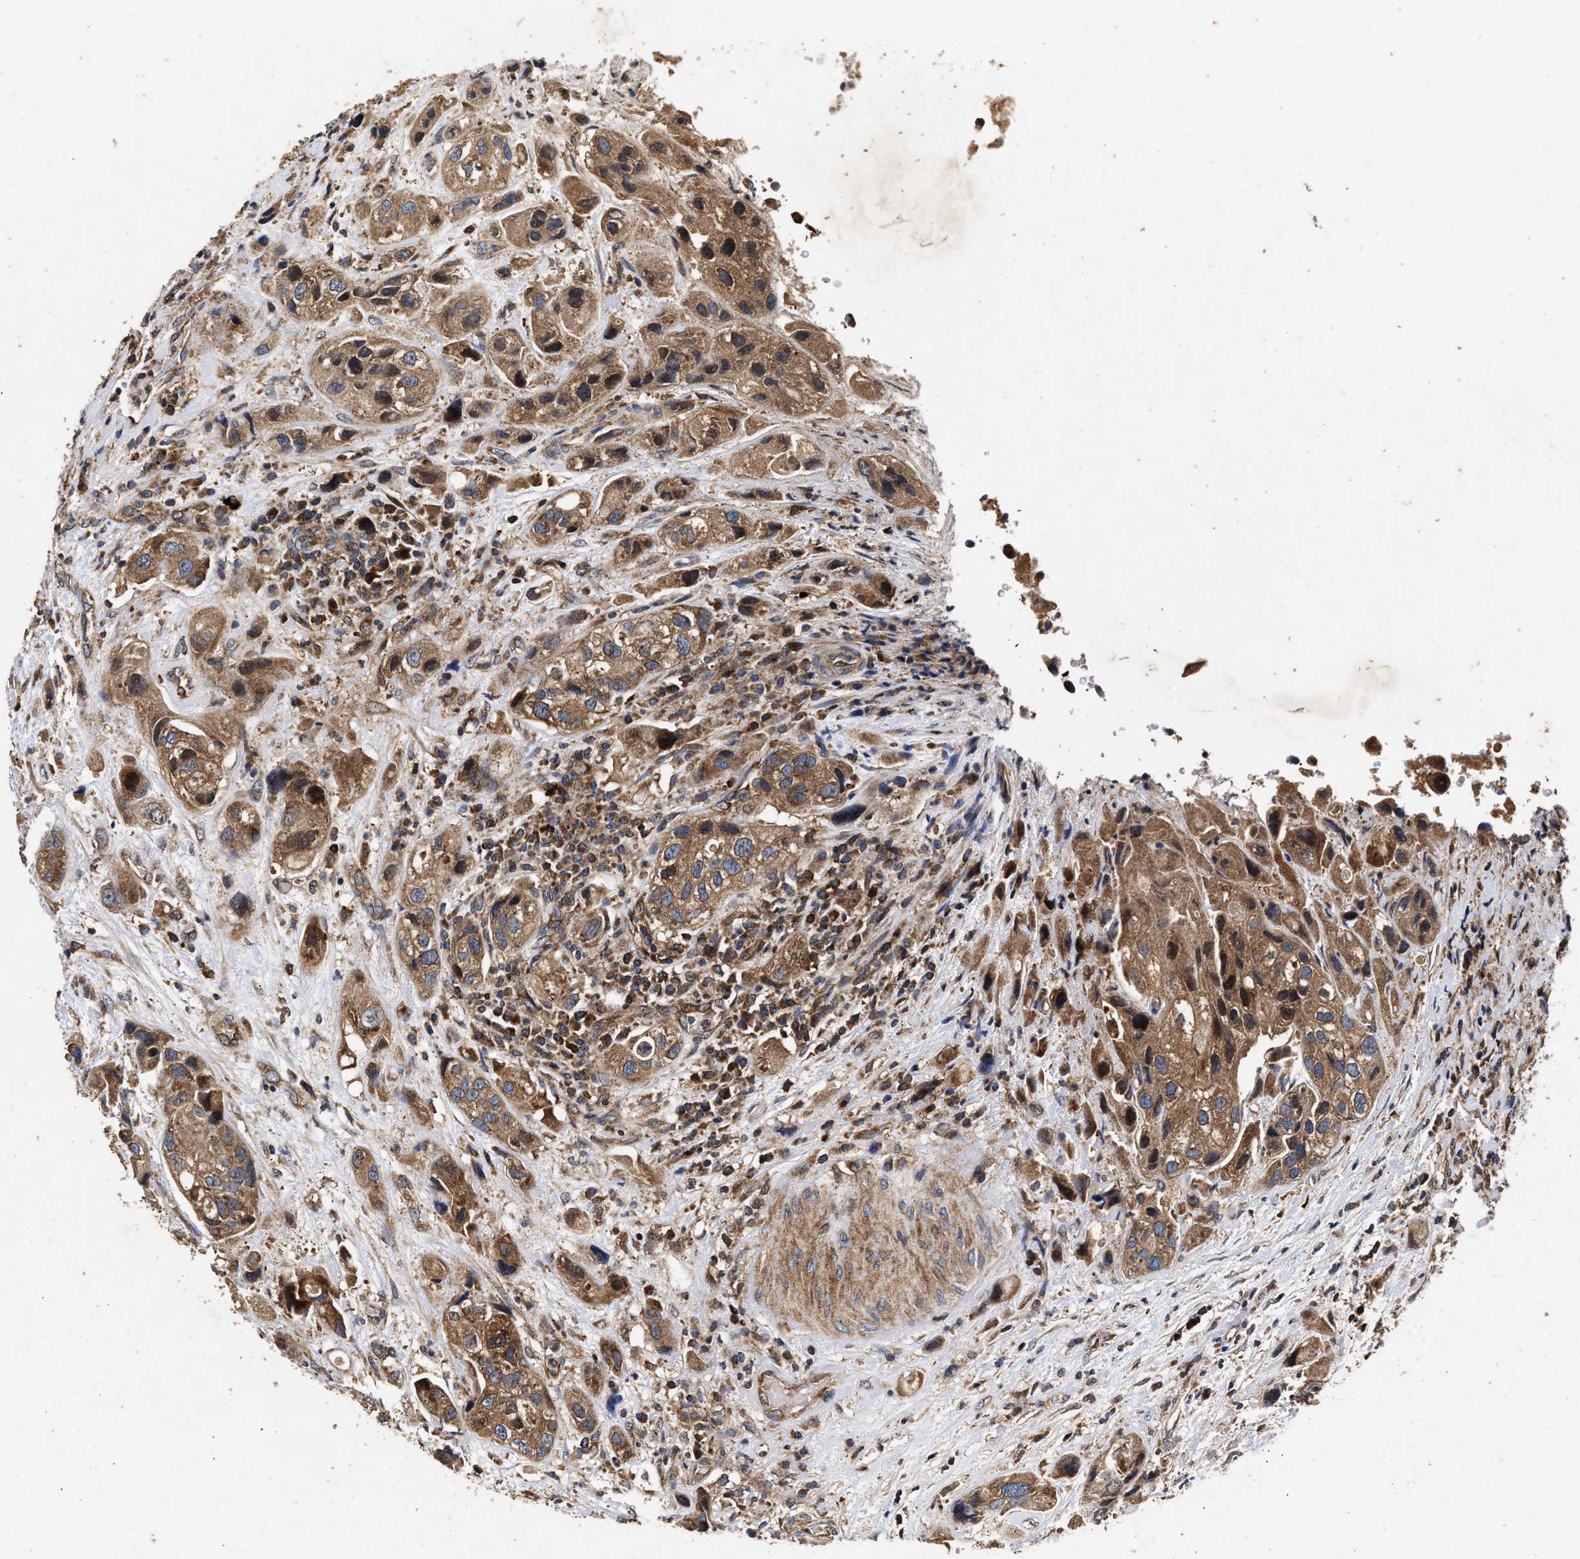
{"staining": {"intensity": "moderate", "quantity": ">75%", "location": "cytoplasmic/membranous"}, "tissue": "urothelial cancer", "cell_type": "Tumor cells", "image_type": "cancer", "snomed": [{"axis": "morphology", "description": "Urothelial carcinoma, High grade"}, {"axis": "topography", "description": "Urinary bladder"}], "caption": "The immunohistochemical stain labels moderate cytoplasmic/membranous positivity in tumor cells of urothelial carcinoma (high-grade) tissue.", "gene": "NFKB2", "patient": {"sex": "female", "age": 64}}